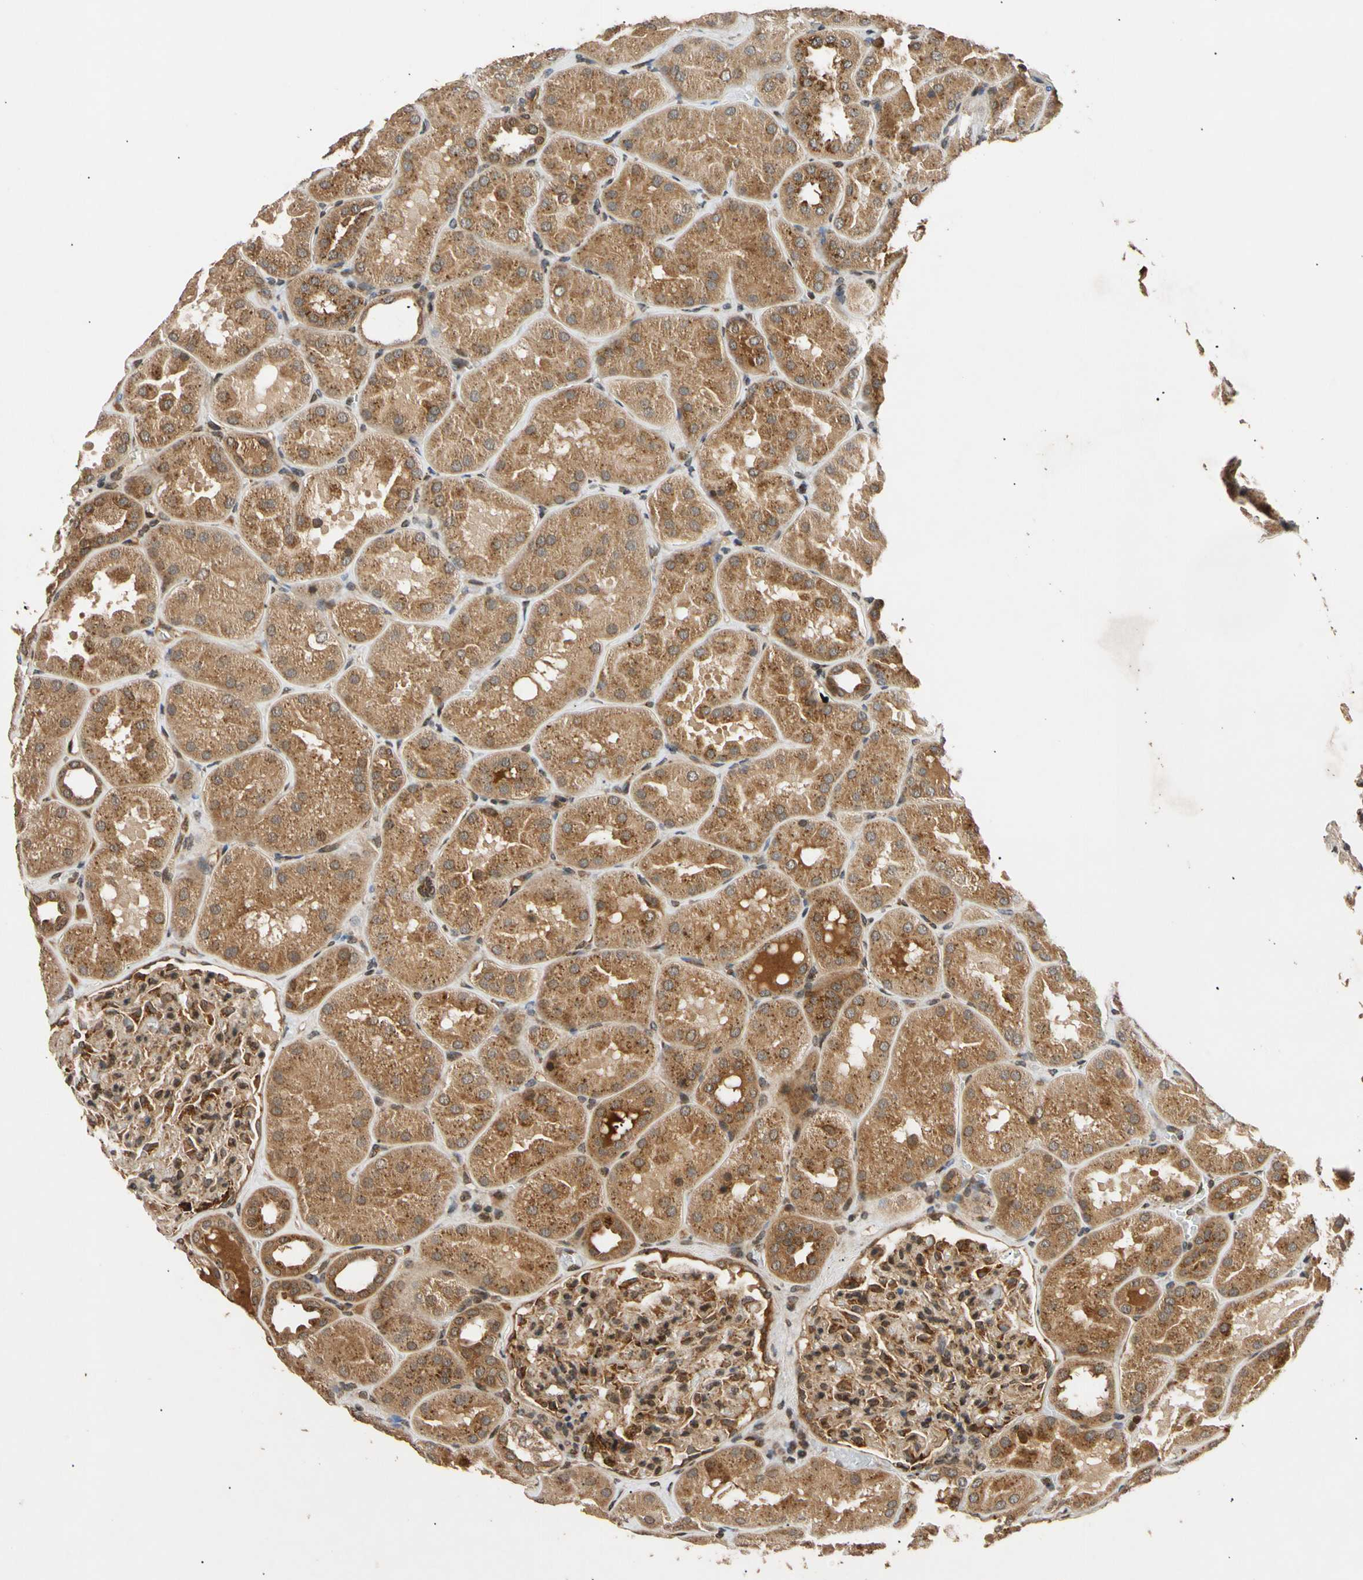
{"staining": {"intensity": "moderate", "quantity": ">75%", "location": "cytoplasmic/membranous,nuclear"}, "tissue": "kidney", "cell_type": "Cells in glomeruli", "image_type": "normal", "snomed": [{"axis": "morphology", "description": "Normal tissue, NOS"}, {"axis": "topography", "description": "Kidney"}], "caption": "Protein expression analysis of benign human kidney reveals moderate cytoplasmic/membranous,nuclear staining in approximately >75% of cells in glomeruli. Ihc stains the protein in brown and the nuclei are stained blue.", "gene": "MRPS22", "patient": {"sex": "male", "age": 28}}